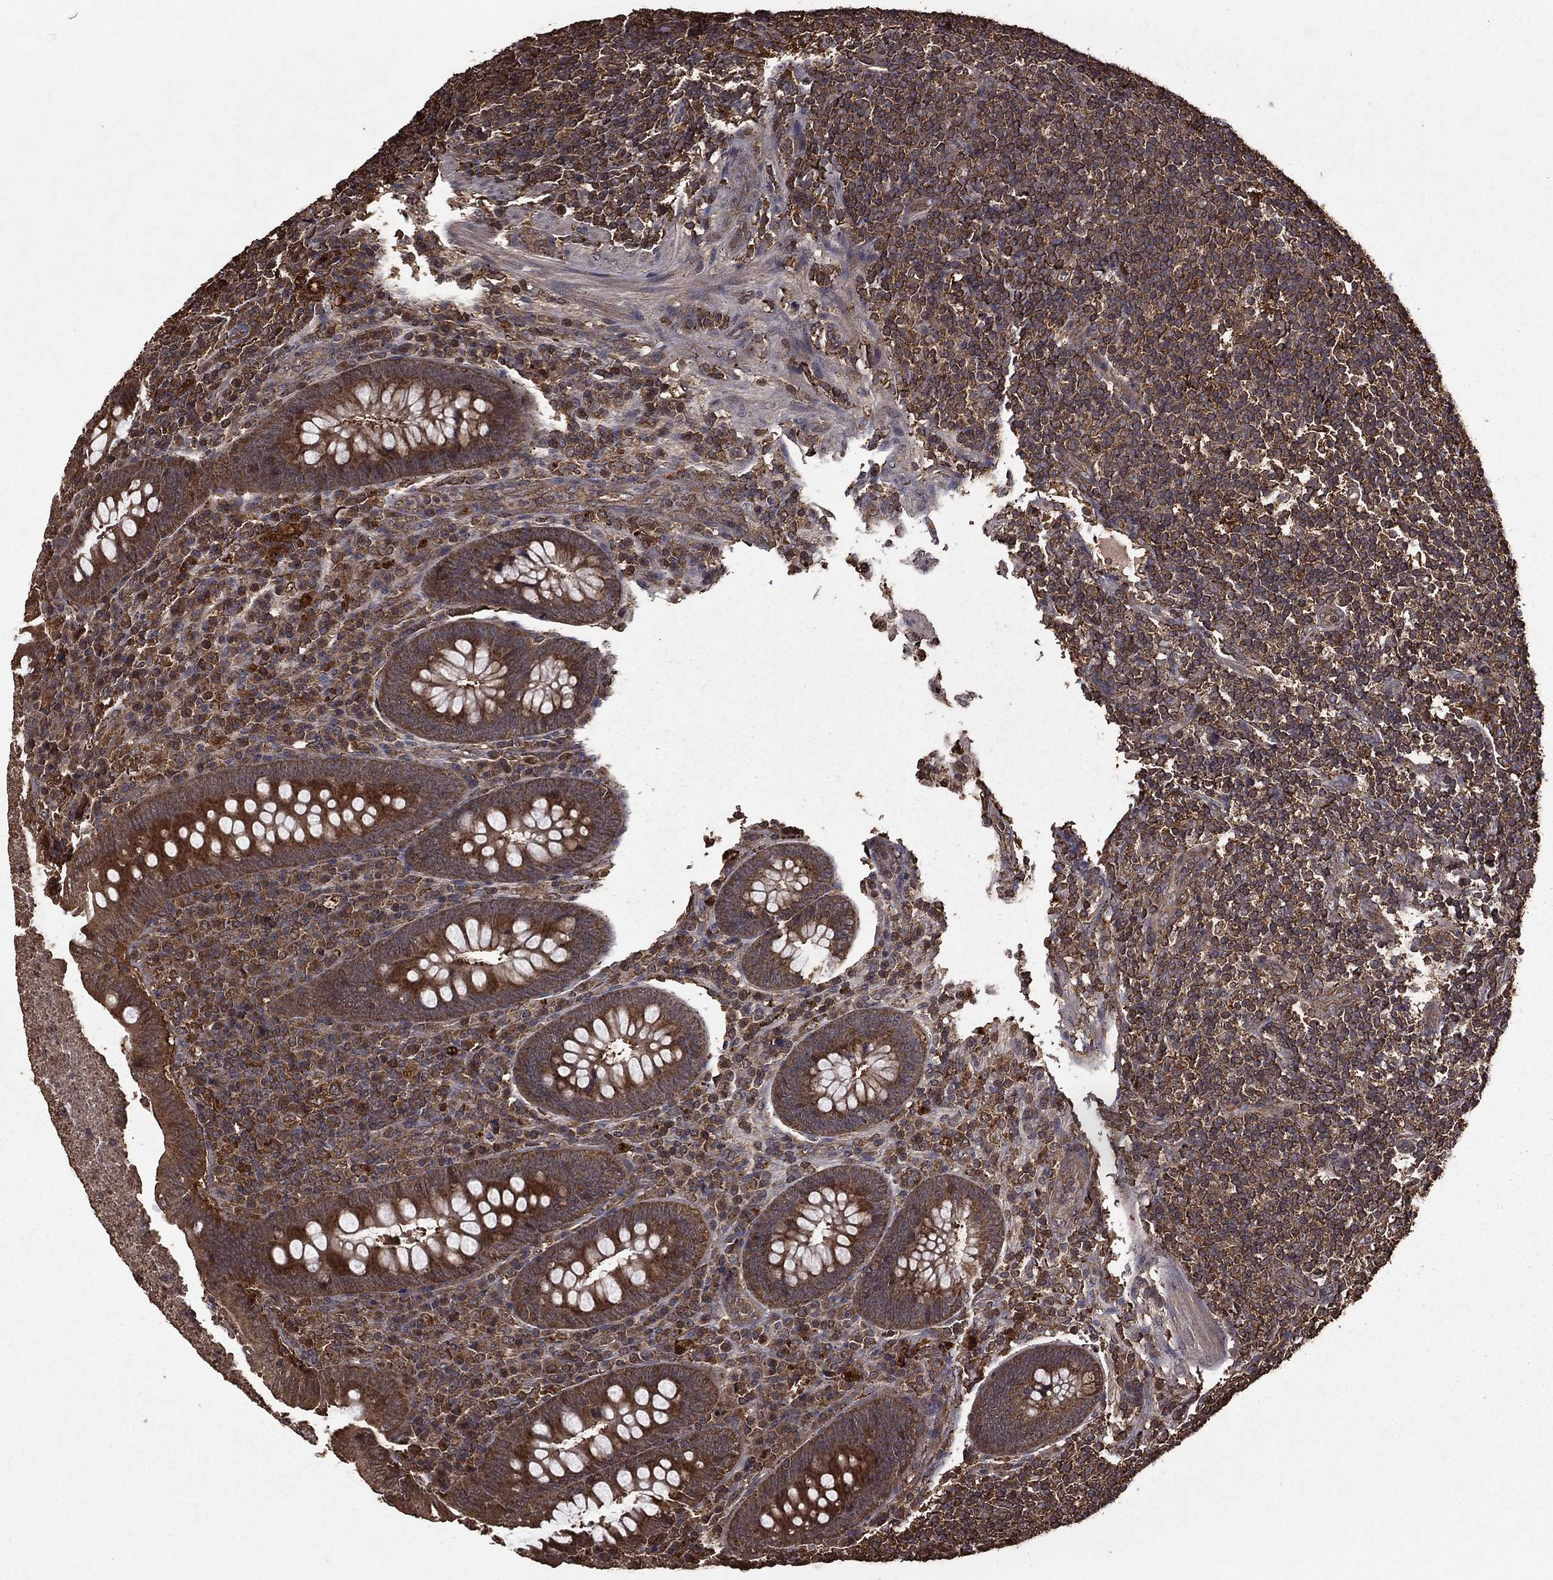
{"staining": {"intensity": "moderate", "quantity": "25%-75%", "location": "cytoplasmic/membranous"}, "tissue": "appendix", "cell_type": "Glandular cells", "image_type": "normal", "snomed": [{"axis": "morphology", "description": "Normal tissue, NOS"}, {"axis": "topography", "description": "Appendix"}], "caption": "IHC (DAB) staining of unremarkable human appendix demonstrates moderate cytoplasmic/membranous protein expression in approximately 25%-75% of glandular cells.", "gene": "BIRC6", "patient": {"sex": "male", "age": 47}}